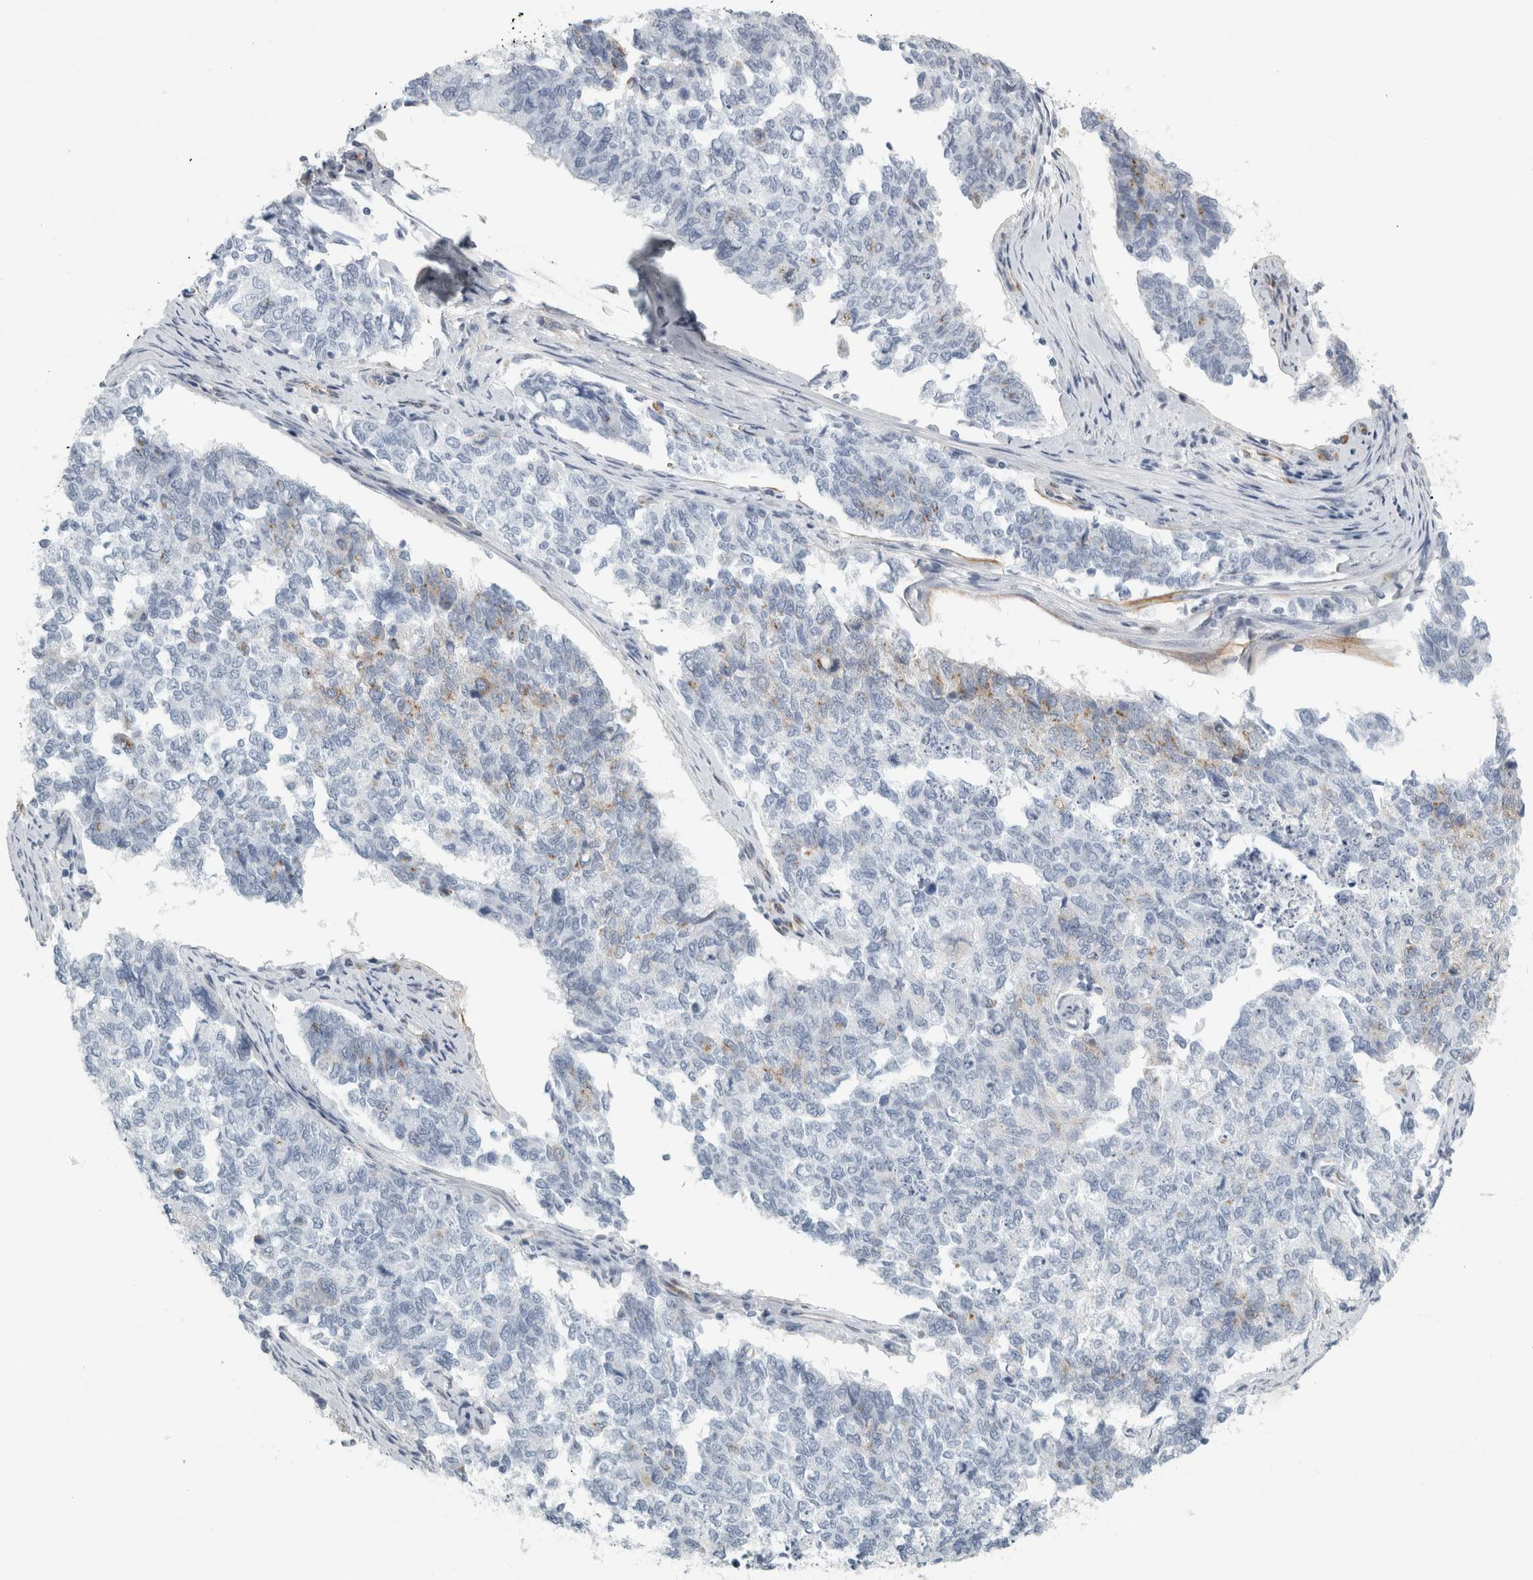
{"staining": {"intensity": "weak", "quantity": "<25%", "location": "cytoplasmic/membranous"}, "tissue": "cervical cancer", "cell_type": "Tumor cells", "image_type": "cancer", "snomed": [{"axis": "morphology", "description": "Squamous cell carcinoma, NOS"}, {"axis": "topography", "description": "Cervix"}], "caption": "Tumor cells are negative for protein expression in human cervical cancer. (Stains: DAB (3,3'-diaminobenzidine) immunohistochemistry (IHC) with hematoxylin counter stain, Microscopy: brightfield microscopy at high magnification).", "gene": "PEX6", "patient": {"sex": "female", "age": 63}}